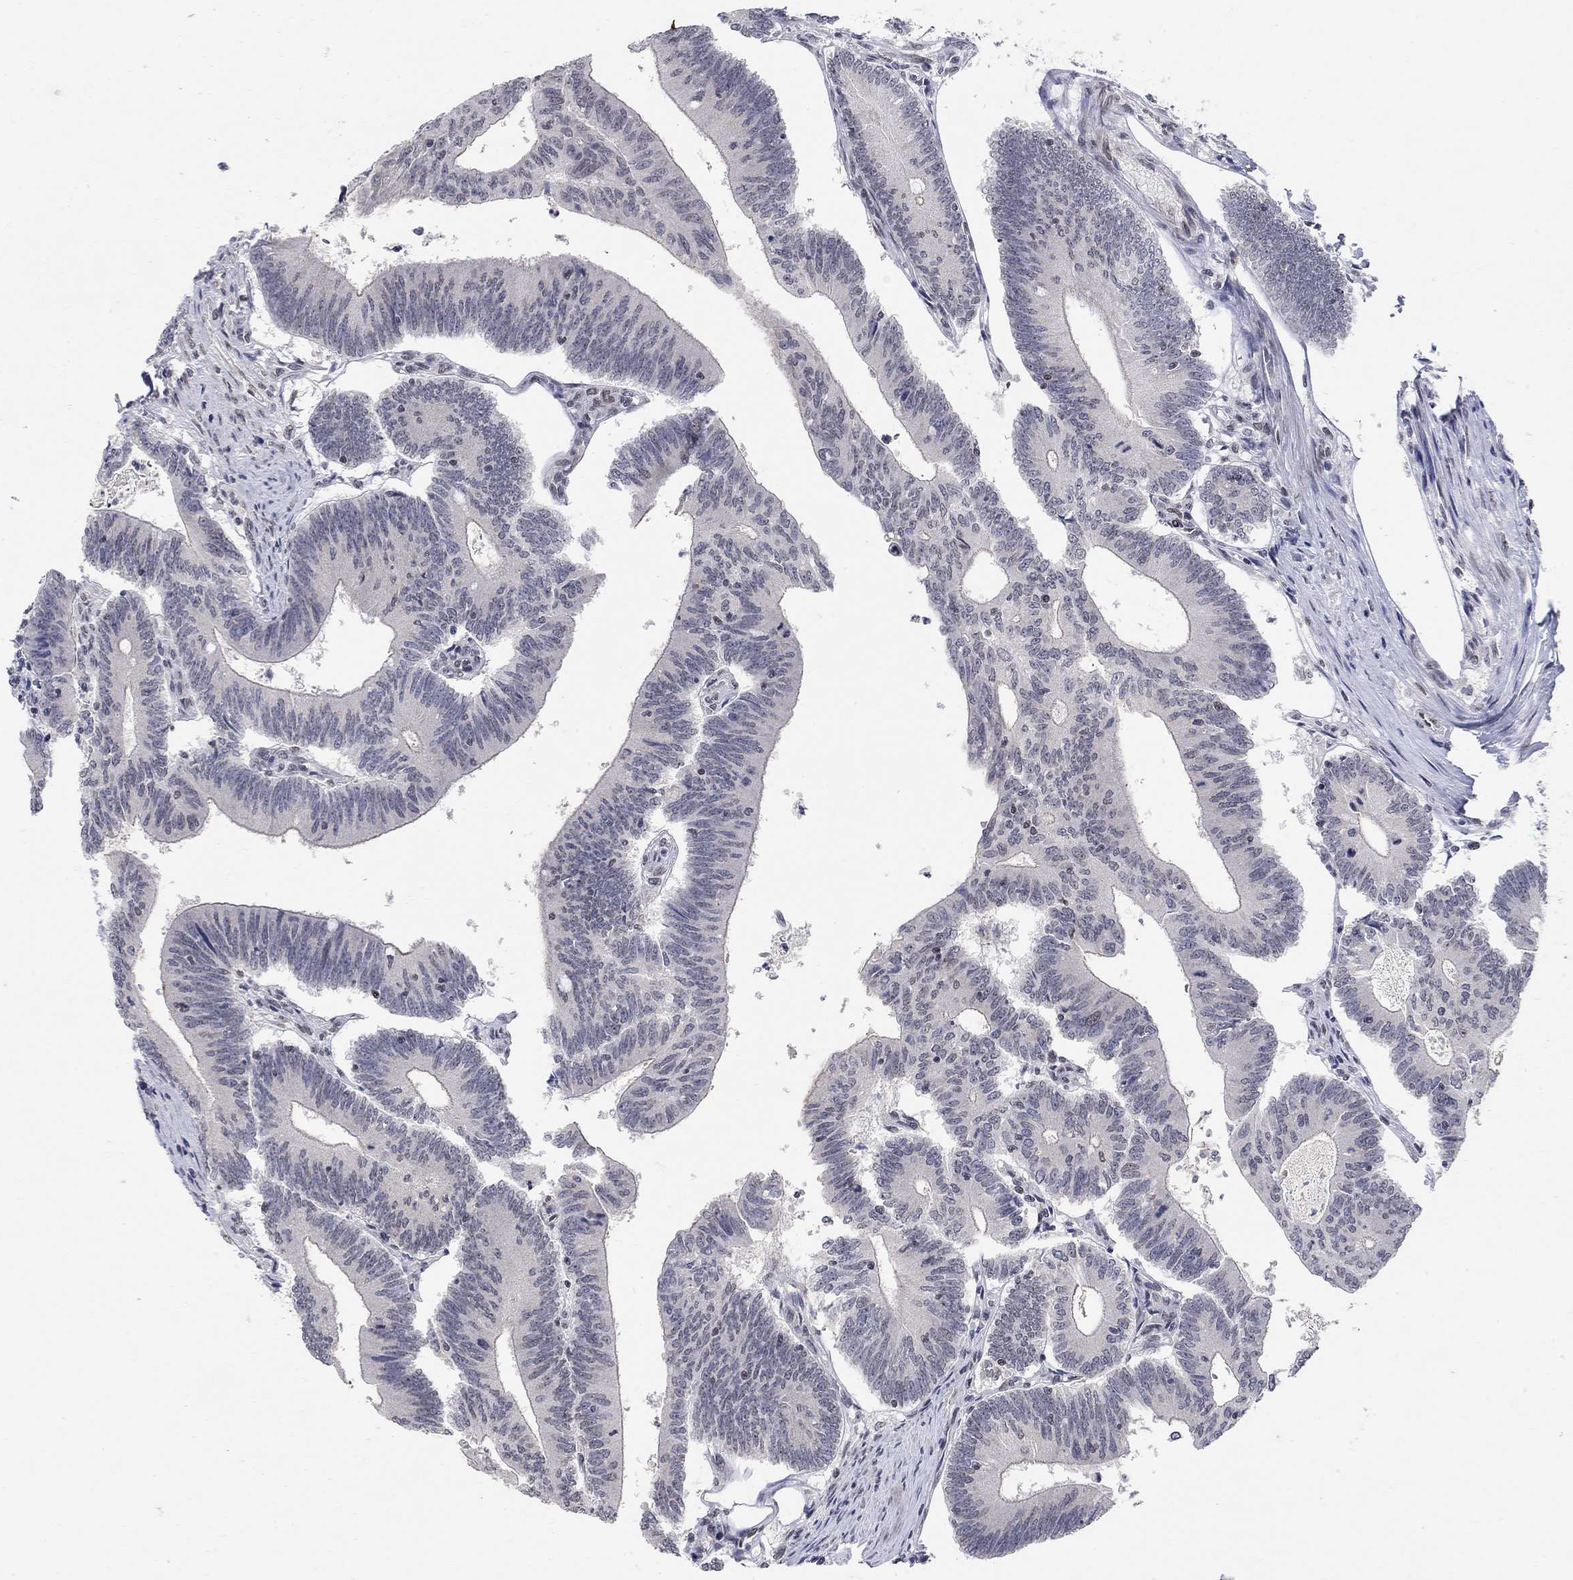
{"staining": {"intensity": "negative", "quantity": "none", "location": "none"}, "tissue": "colorectal cancer", "cell_type": "Tumor cells", "image_type": "cancer", "snomed": [{"axis": "morphology", "description": "Adenocarcinoma, NOS"}, {"axis": "topography", "description": "Colon"}], "caption": "IHC micrograph of colorectal cancer (adenocarcinoma) stained for a protein (brown), which exhibits no staining in tumor cells.", "gene": "KLF12", "patient": {"sex": "female", "age": 70}}